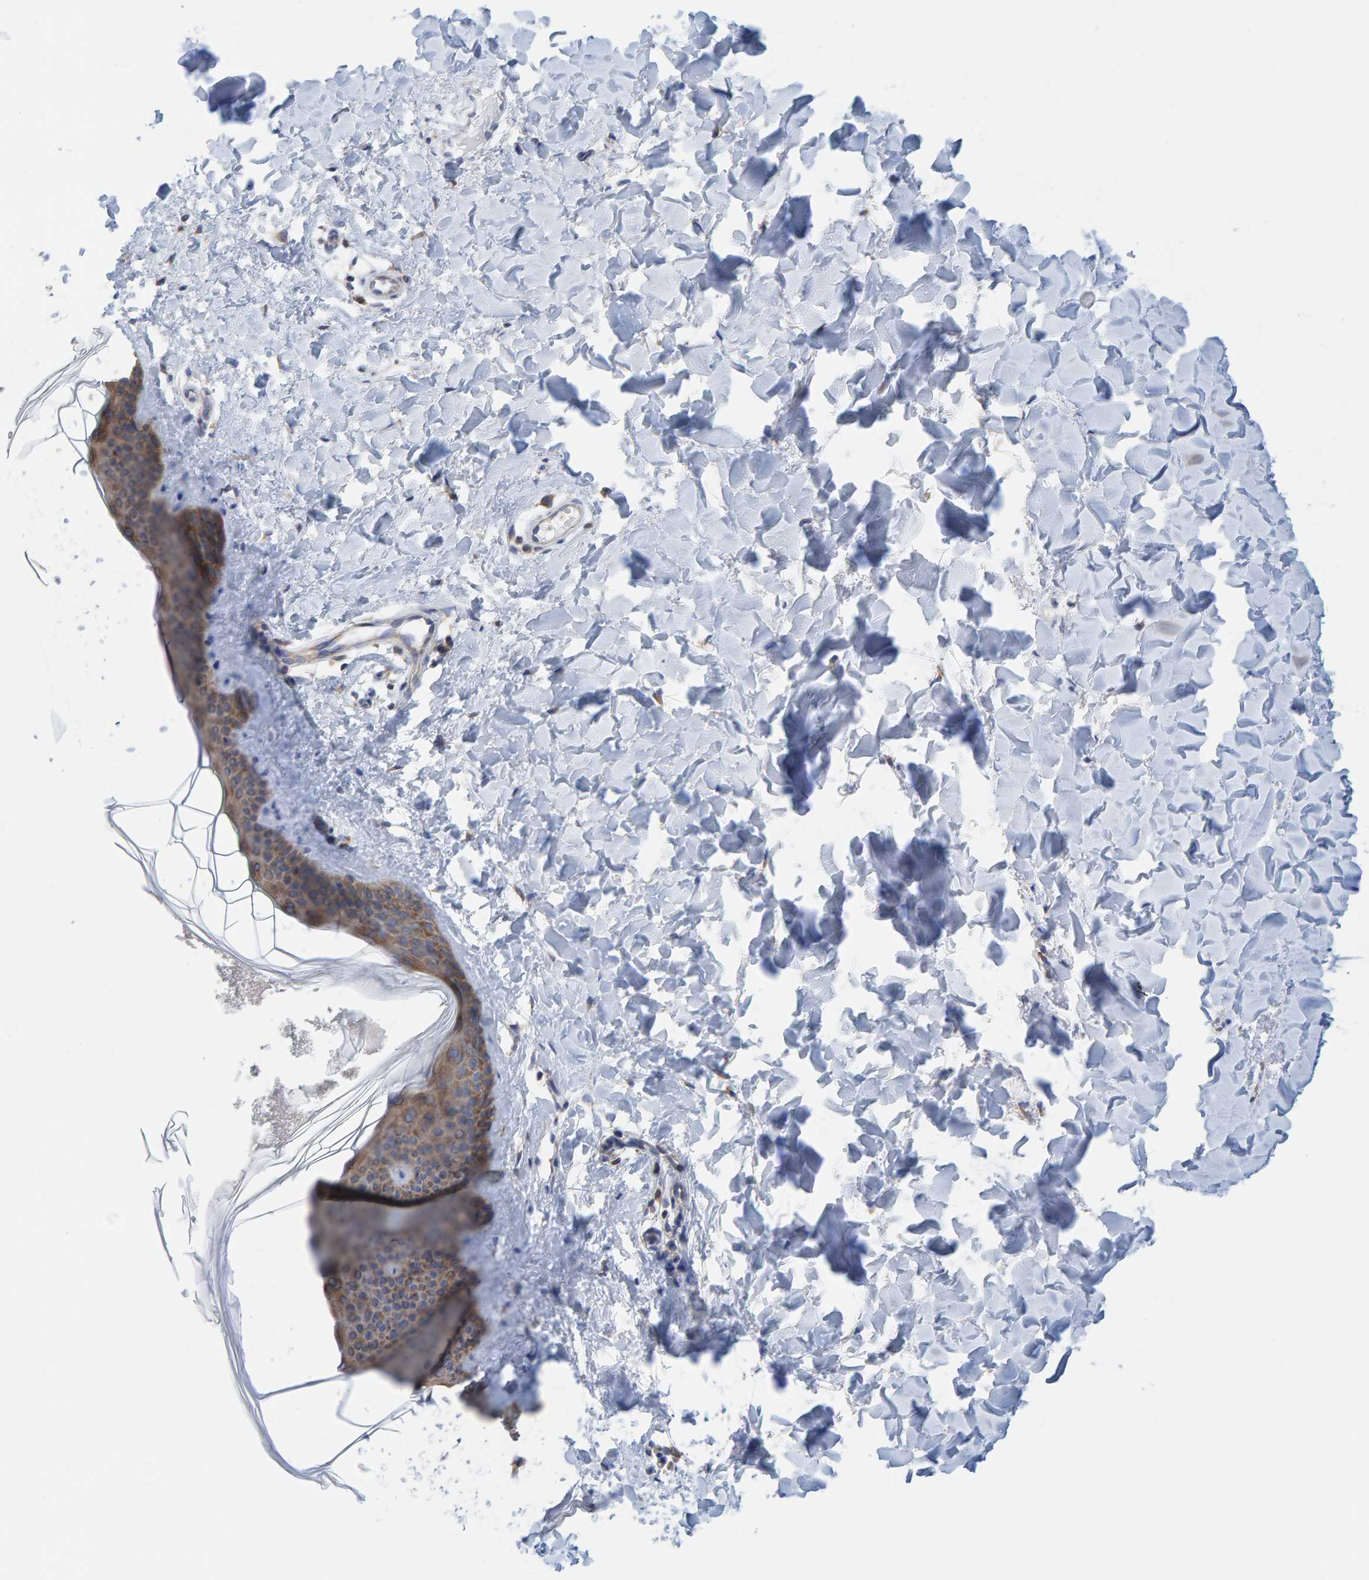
{"staining": {"intensity": "moderate", "quantity": ">75%", "location": "cytoplasmic/membranous"}, "tissue": "skin", "cell_type": "Fibroblasts", "image_type": "normal", "snomed": [{"axis": "morphology", "description": "Normal tissue, NOS"}, {"axis": "topography", "description": "Skin"}], "caption": "Protein staining displays moderate cytoplasmic/membranous staining in approximately >75% of fibroblasts in normal skin. The staining is performed using DAB brown chromogen to label protein expression. The nuclei are counter-stained blue using hematoxylin.", "gene": "CDK5RAP3", "patient": {"sex": "female", "age": 17}}